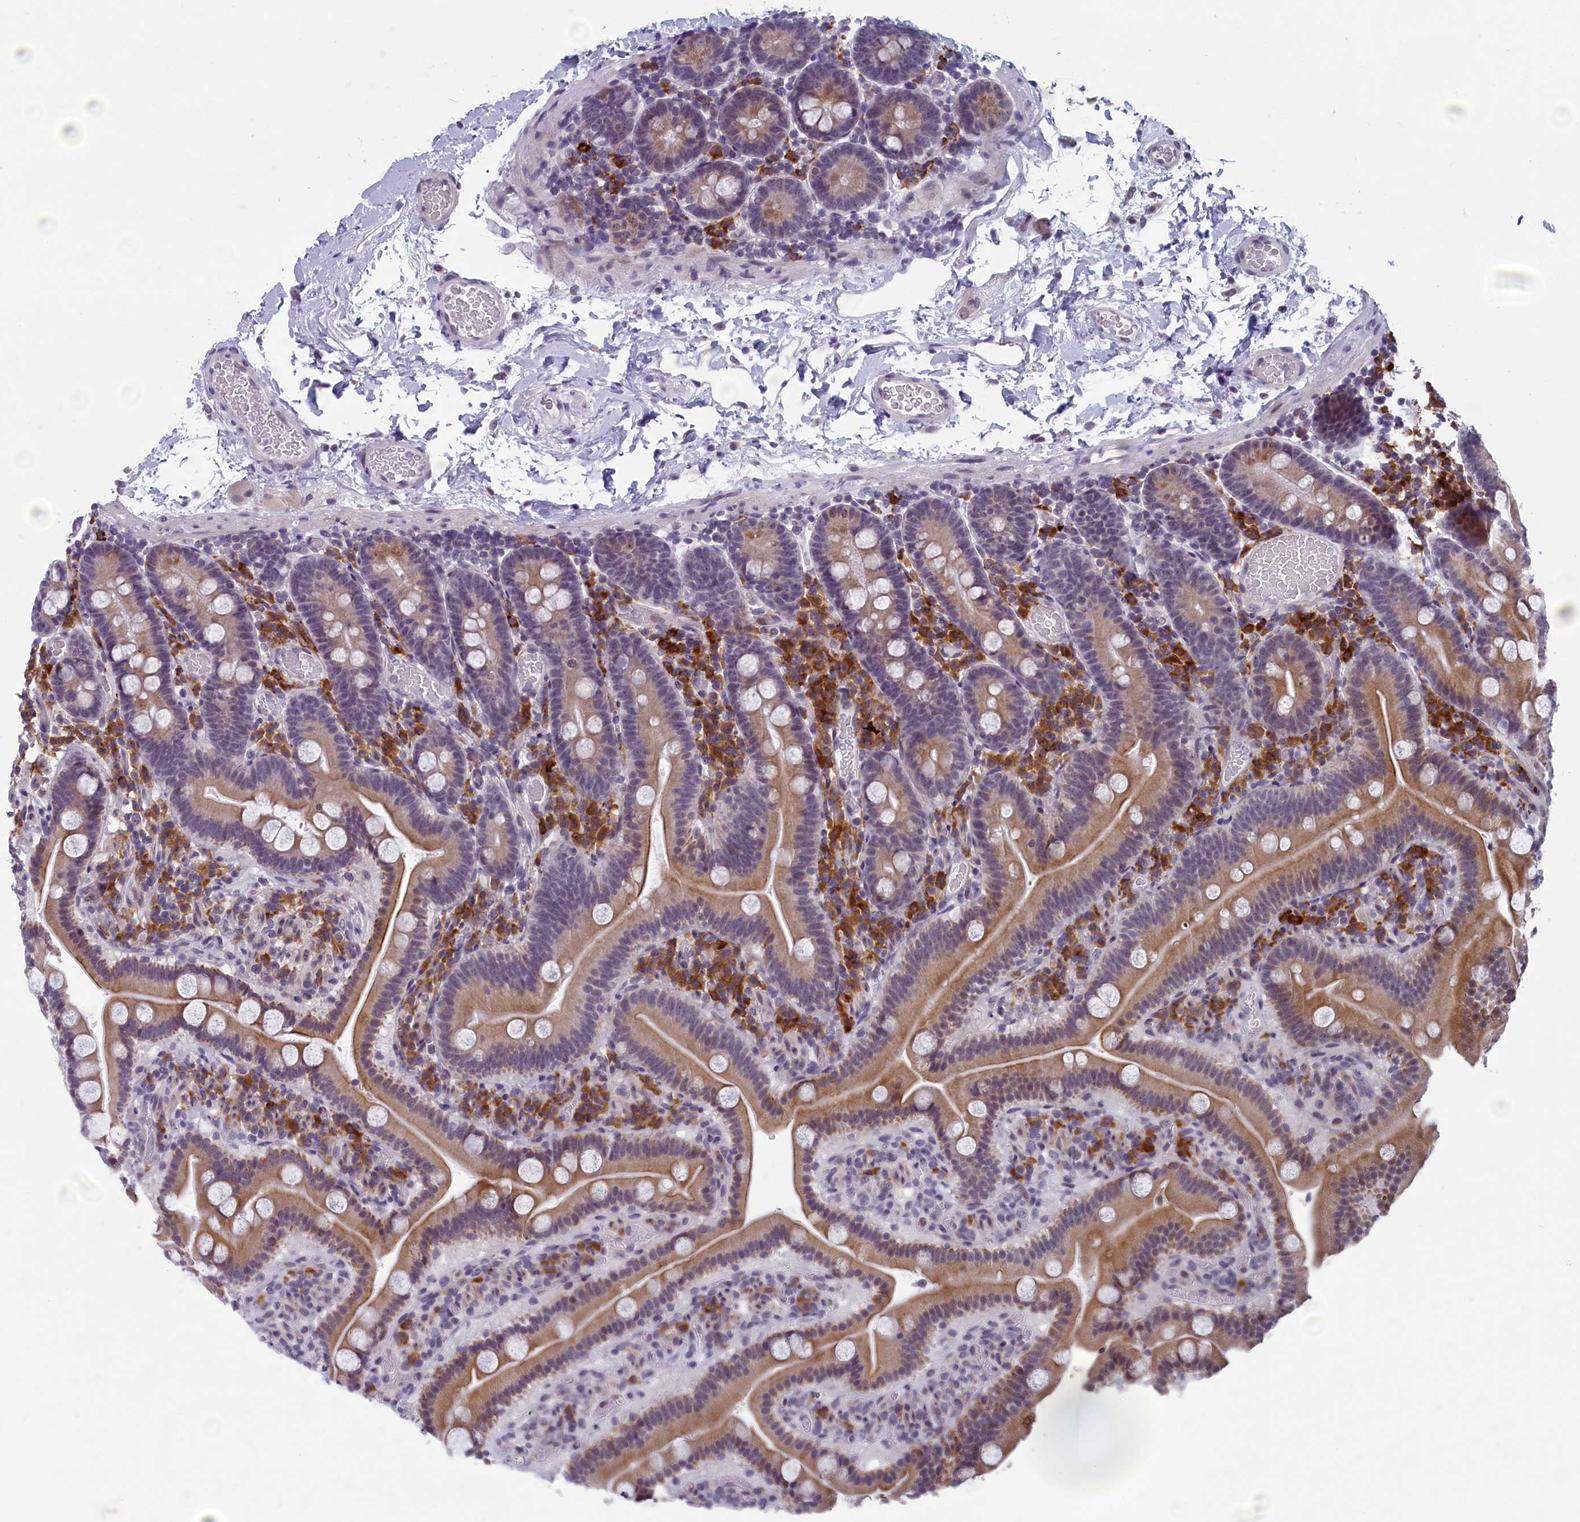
{"staining": {"intensity": "moderate", "quantity": ">75%", "location": "cytoplasmic/membranous"}, "tissue": "duodenum", "cell_type": "Glandular cells", "image_type": "normal", "snomed": [{"axis": "morphology", "description": "Normal tissue, NOS"}, {"axis": "topography", "description": "Duodenum"}], "caption": "Glandular cells reveal medium levels of moderate cytoplasmic/membranous positivity in about >75% of cells in benign human duodenum.", "gene": "CNEP1R1", "patient": {"sex": "male", "age": 55}}